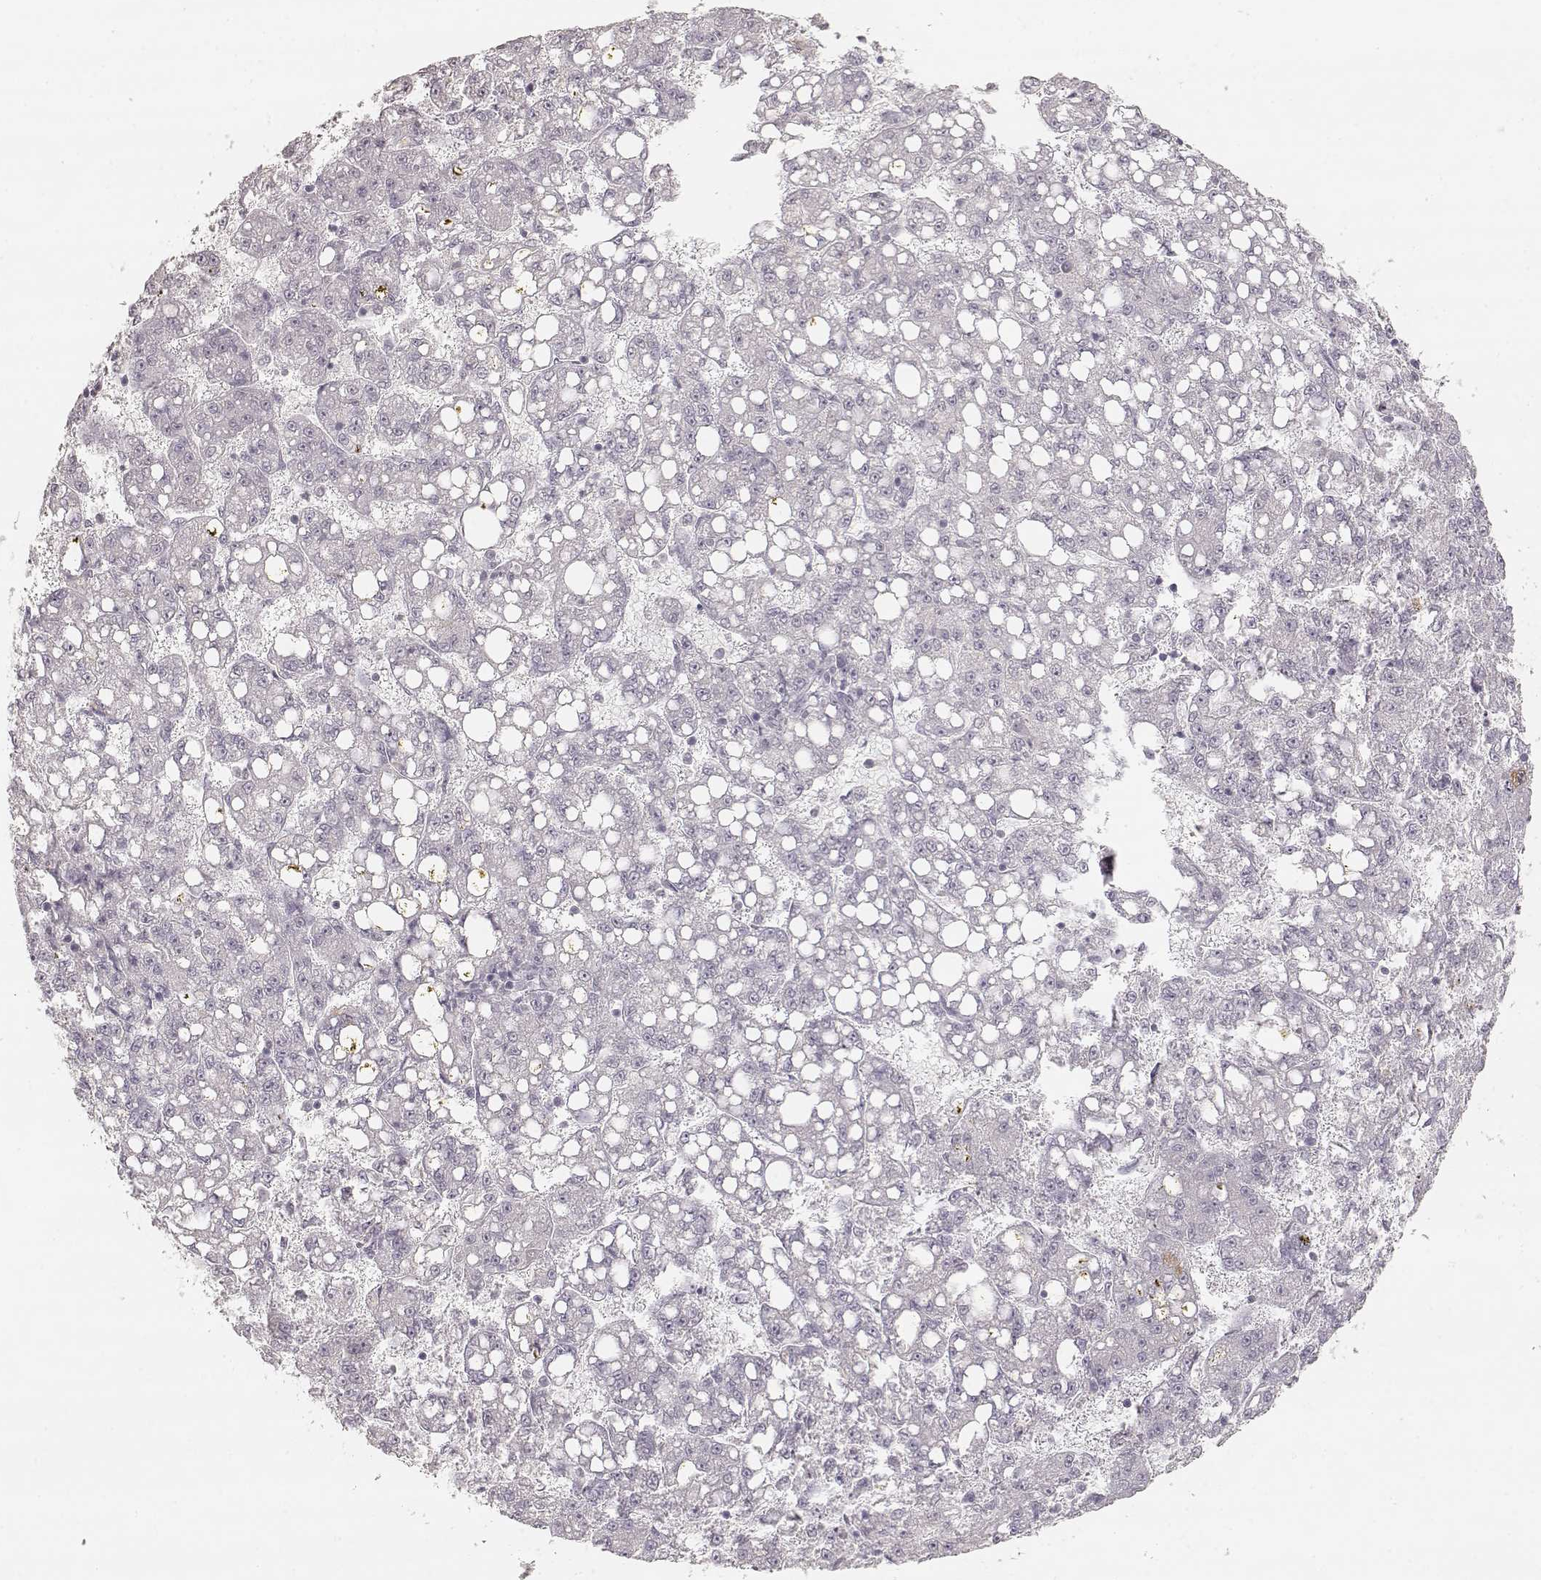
{"staining": {"intensity": "negative", "quantity": "none", "location": "none"}, "tissue": "liver cancer", "cell_type": "Tumor cells", "image_type": "cancer", "snomed": [{"axis": "morphology", "description": "Carcinoma, Hepatocellular, NOS"}, {"axis": "topography", "description": "Liver"}], "caption": "There is no significant staining in tumor cells of liver cancer (hepatocellular carcinoma).", "gene": "LAMC2", "patient": {"sex": "female", "age": 65}}